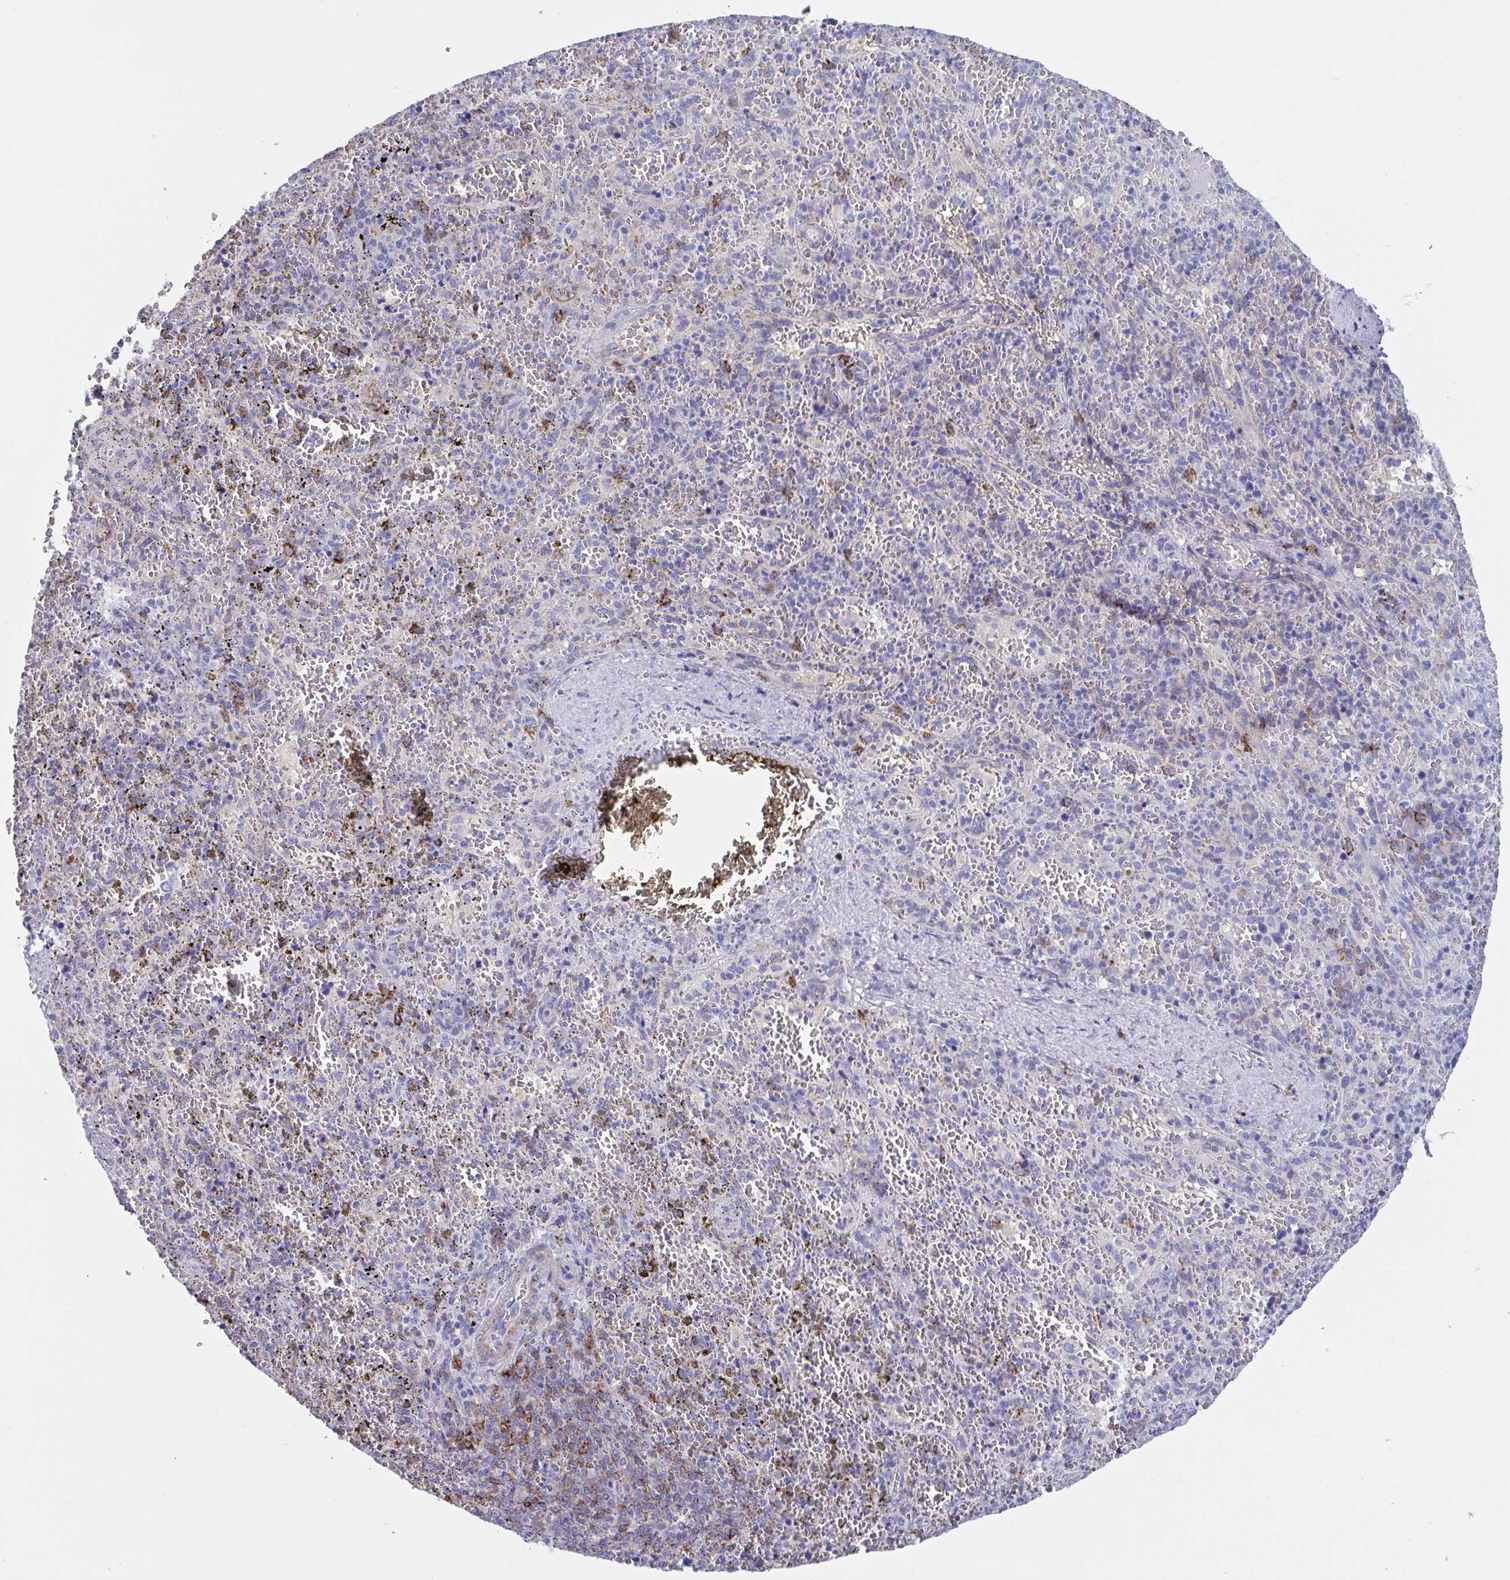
{"staining": {"intensity": "strong", "quantity": "<25%", "location": "cytoplasmic/membranous"}, "tissue": "spleen", "cell_type": "Cells in red pulp", "image_type": "normal", "snomed": [{"axis": "morphology", "description": "Normal tissue, NOS"}, {"axis": "topography", "description": "Spleen"}], "caption": "High-power microscopy captured an immunohistochemistry histopathology image of benign spleen, revealing strong cytoplasmic/membranous staining in about <25% of cells in red pulp. Immunohistochemistry stains the protein in brown and the nuclei are stained blue.", "gene": "LPIN3", "patient": {"sex": "female", "age": 50}}